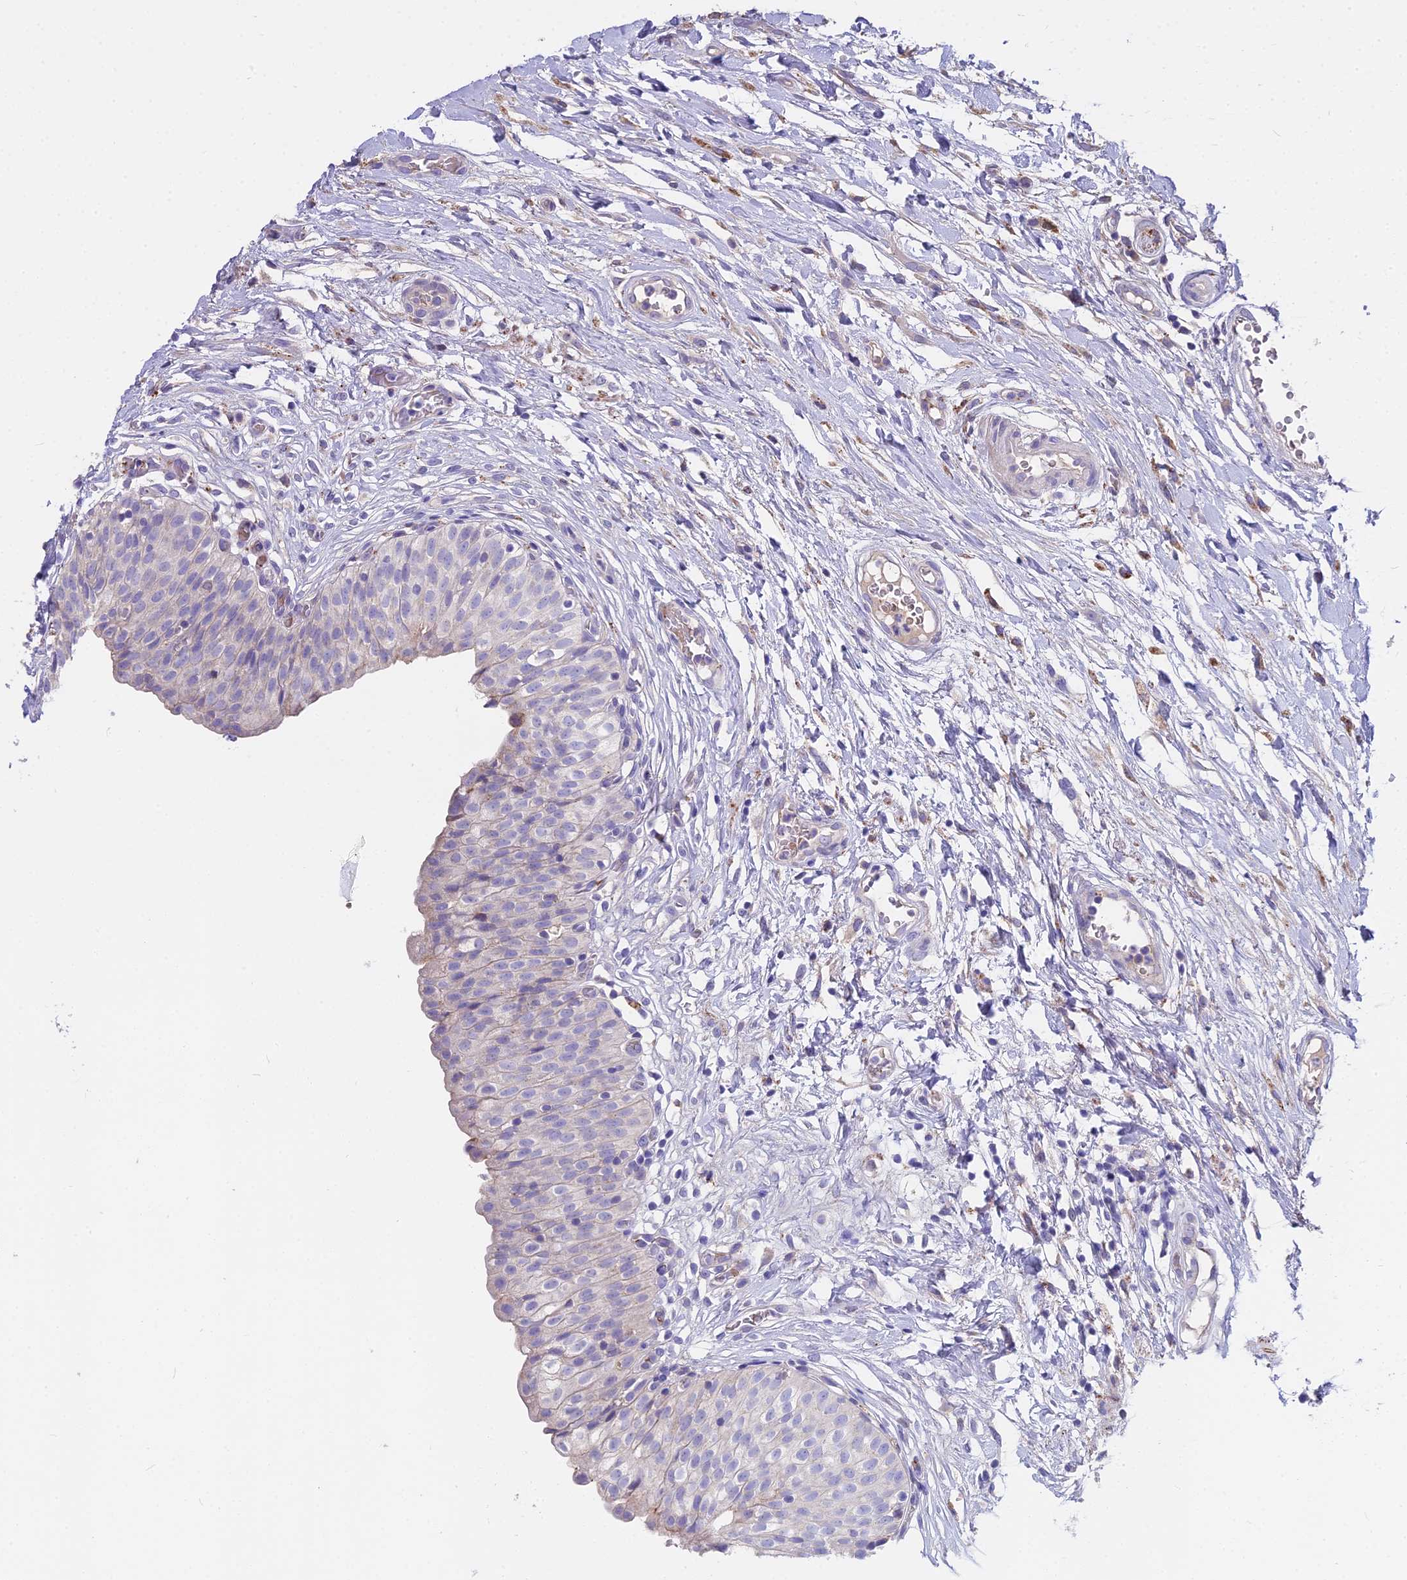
{"staining": {"intensity": "negative", "quantity": "none", "location": "none"}, "tissue": "urinary bladder", "cell_type": "Urothelial cells", "image_type": "normal", "snomed": [{"axis": "morphology", "description": "Normal tissue, NOS"}, {"axis": "topography", "description": "Urinary bladder"}], "caption": "Urinary bladder was stained to show a protein in brown. There is no significant staining in urothelial cells.", "gene": "FRMPD1", "patient": {"sex": "male", "age": 55}}